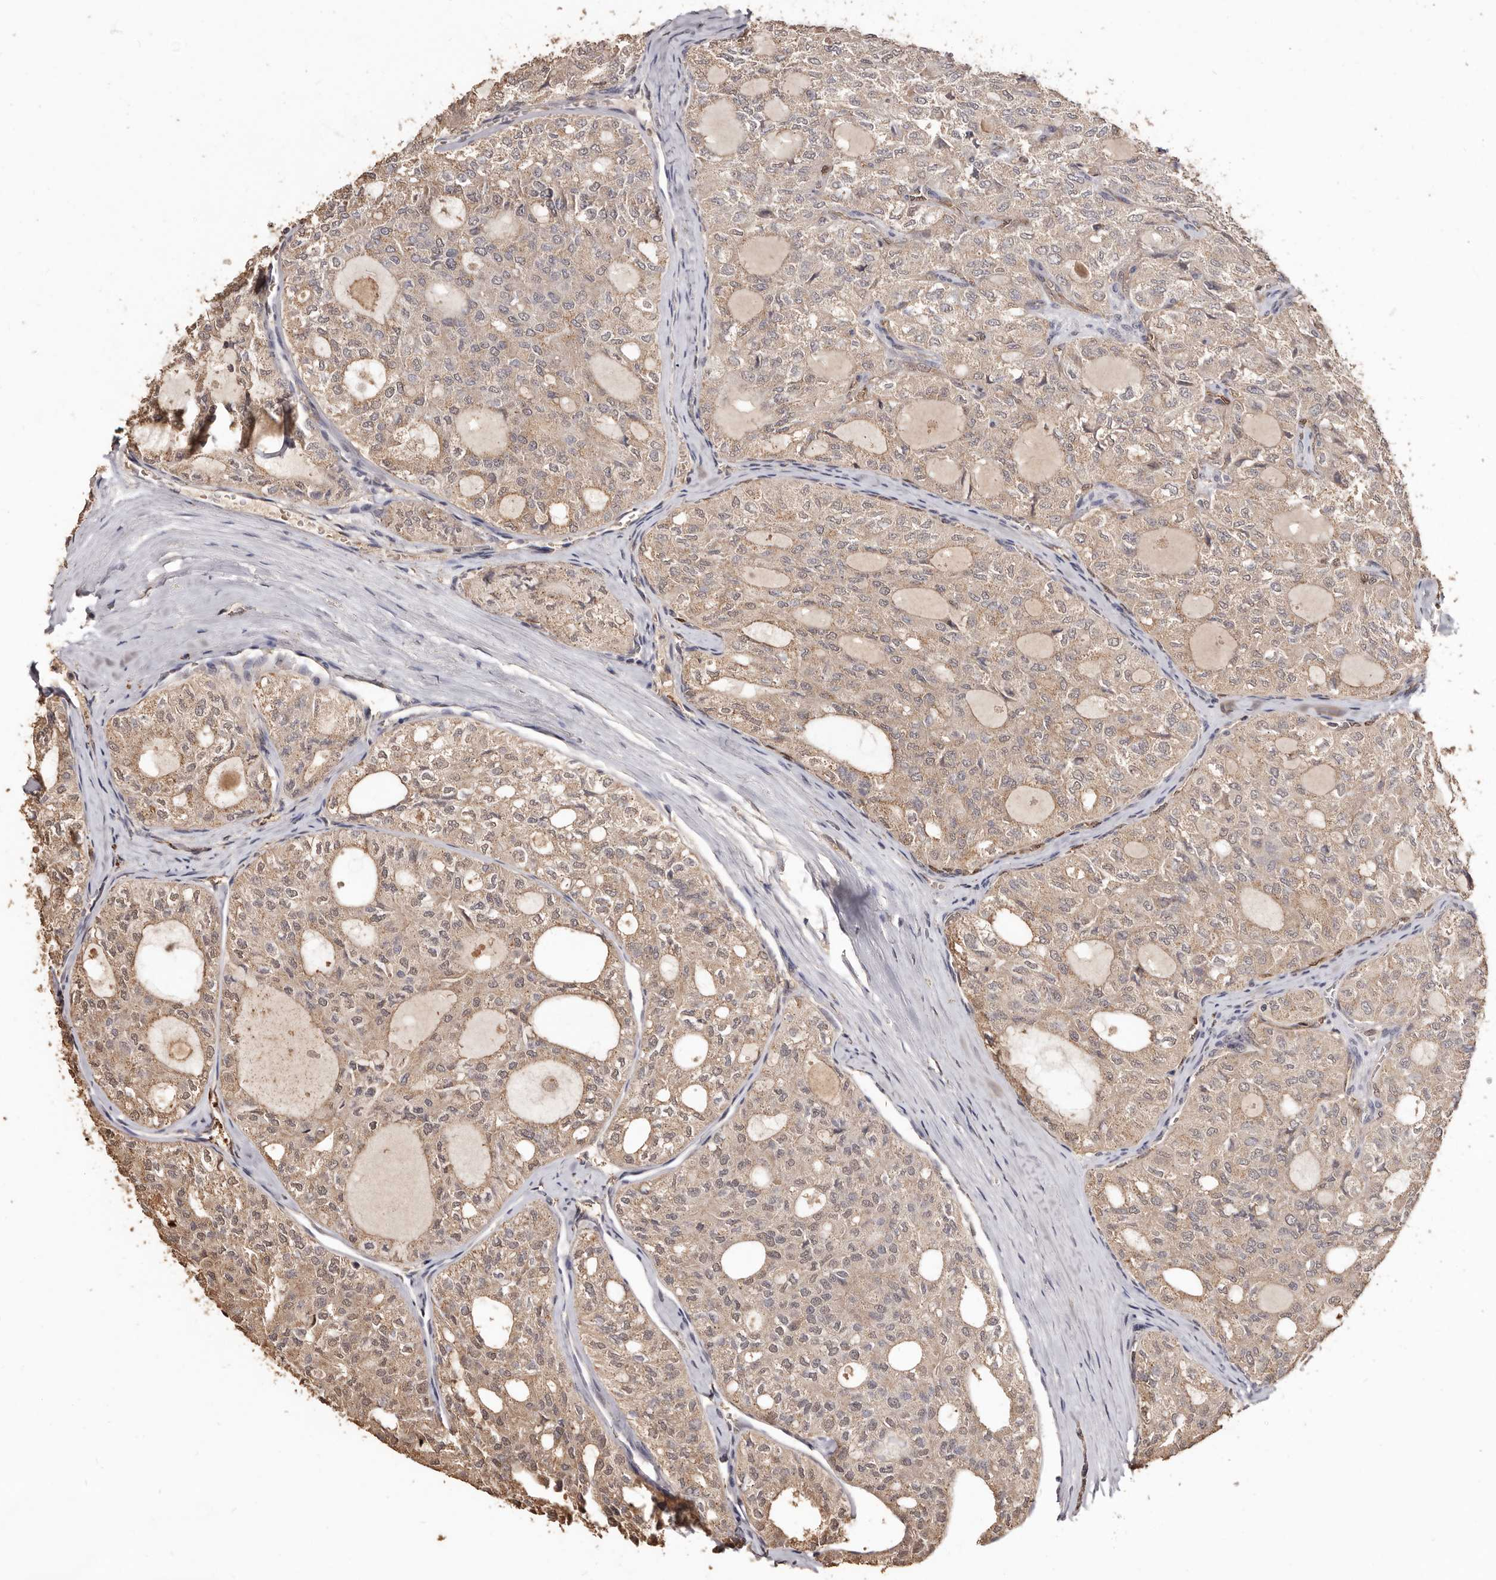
{"staining": {"intensity": "weak", "quantity": ">75%", "location": "cytoplasmic/membranous"}, "tissue": "thyroid cancer", "cell_type": "Tumor cells", "image_type": "cancer", "snomed": [{"axis": "morphology", "description": "Follicular adenoma carcinoma, NOS"}, {"axis": "topography", "description": "Thyroid gland"}], "caption": "Brown immunohistochemical staining in follicular adenoma carcinoma (thyroid) demonstrates weak cytoplasmic/membranous staining in approximately >75% of tumor cells.", "gene": "INAVA", "patient": {"sex": "male", "age": 75}}